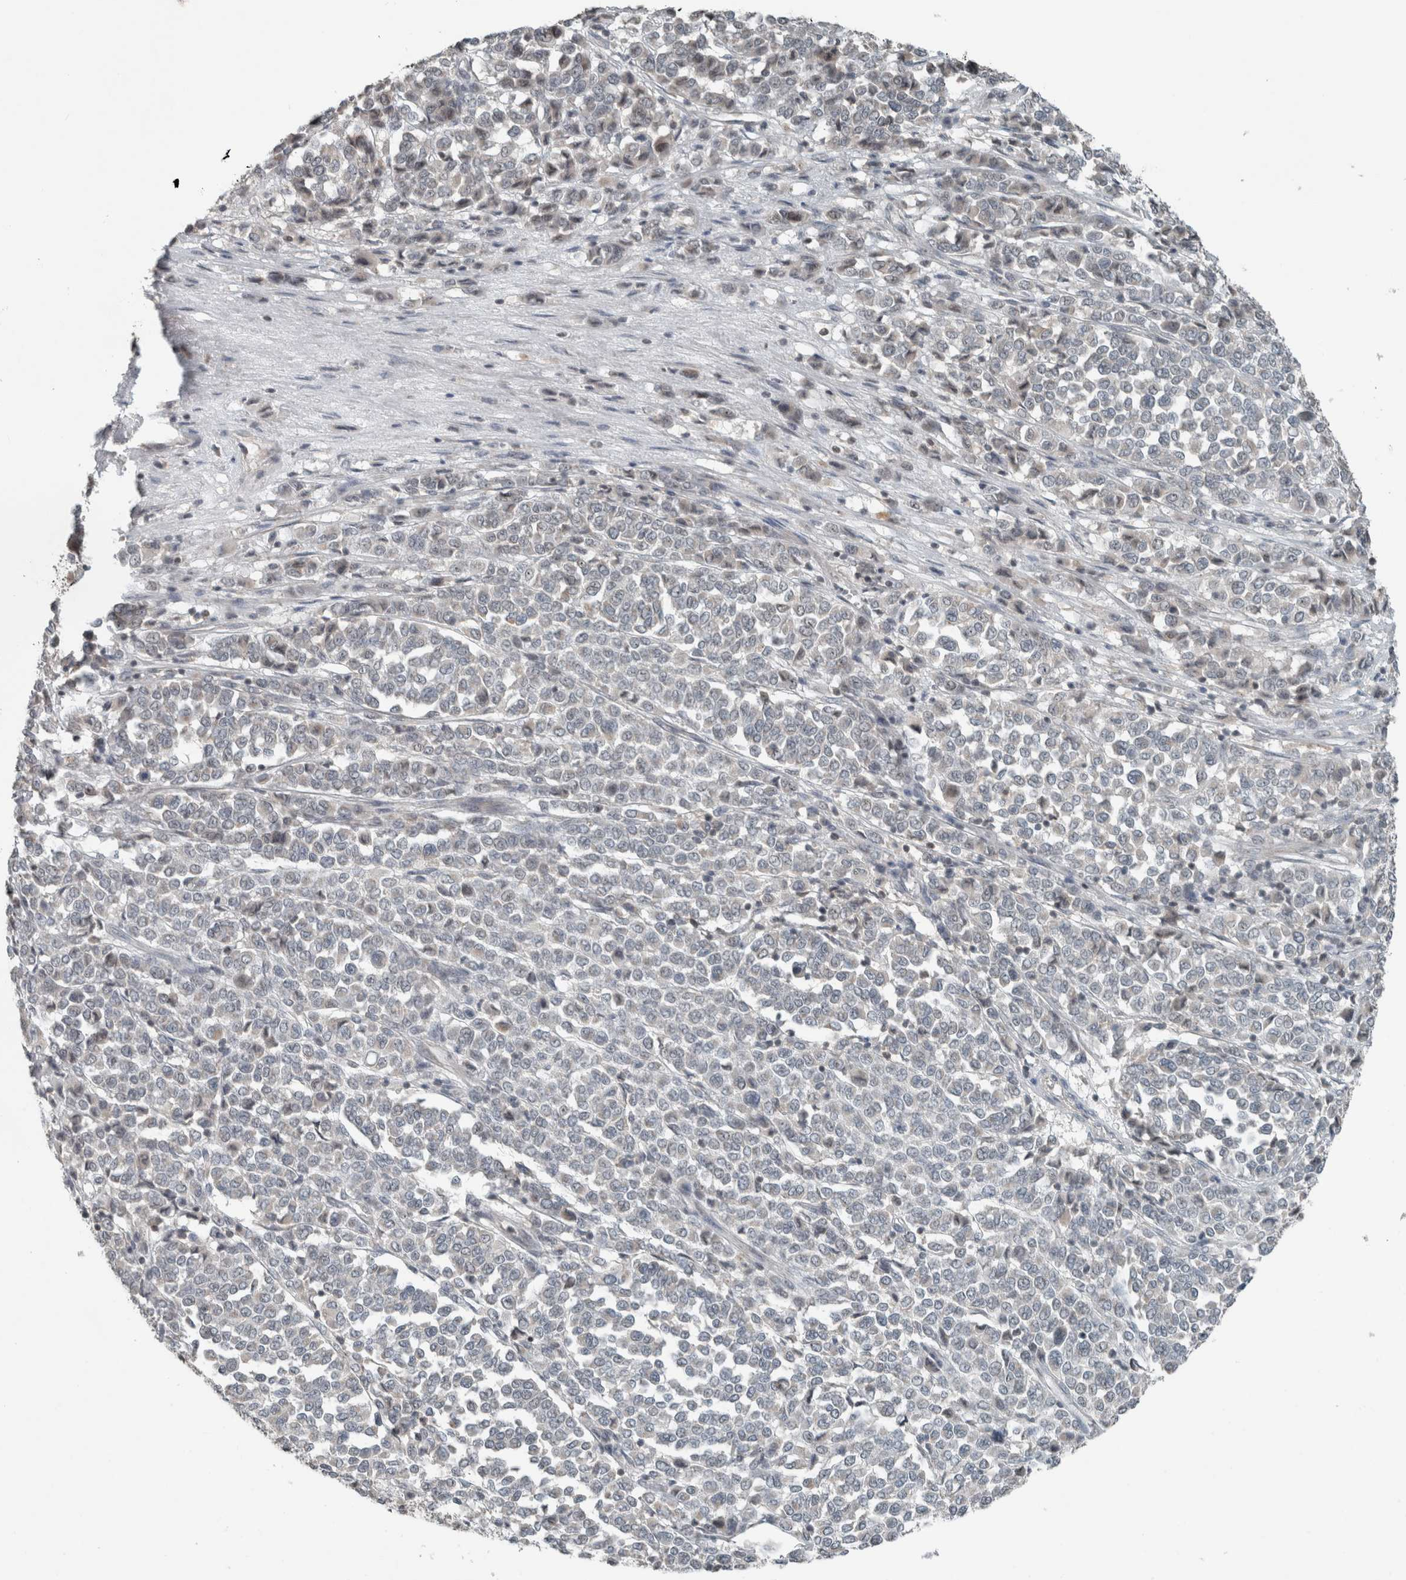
{"staining": {"intensity": "negative", "quantity": "none", "location": "none"}, "tissue": "melanoma", "cell_type": "Tumor cells", "image_type": "cancer", "snomed": [{"axis": "morphology", "description": "Malignant melanoma, Metastatic site"}, {"axis": "topography", "description": "Pancreas"}], "caption": "Image shows no protein expression in tumor cells of melanoma tissue.", "gene": "RPF1", "patient": {"sex": "female", "age": 30}}